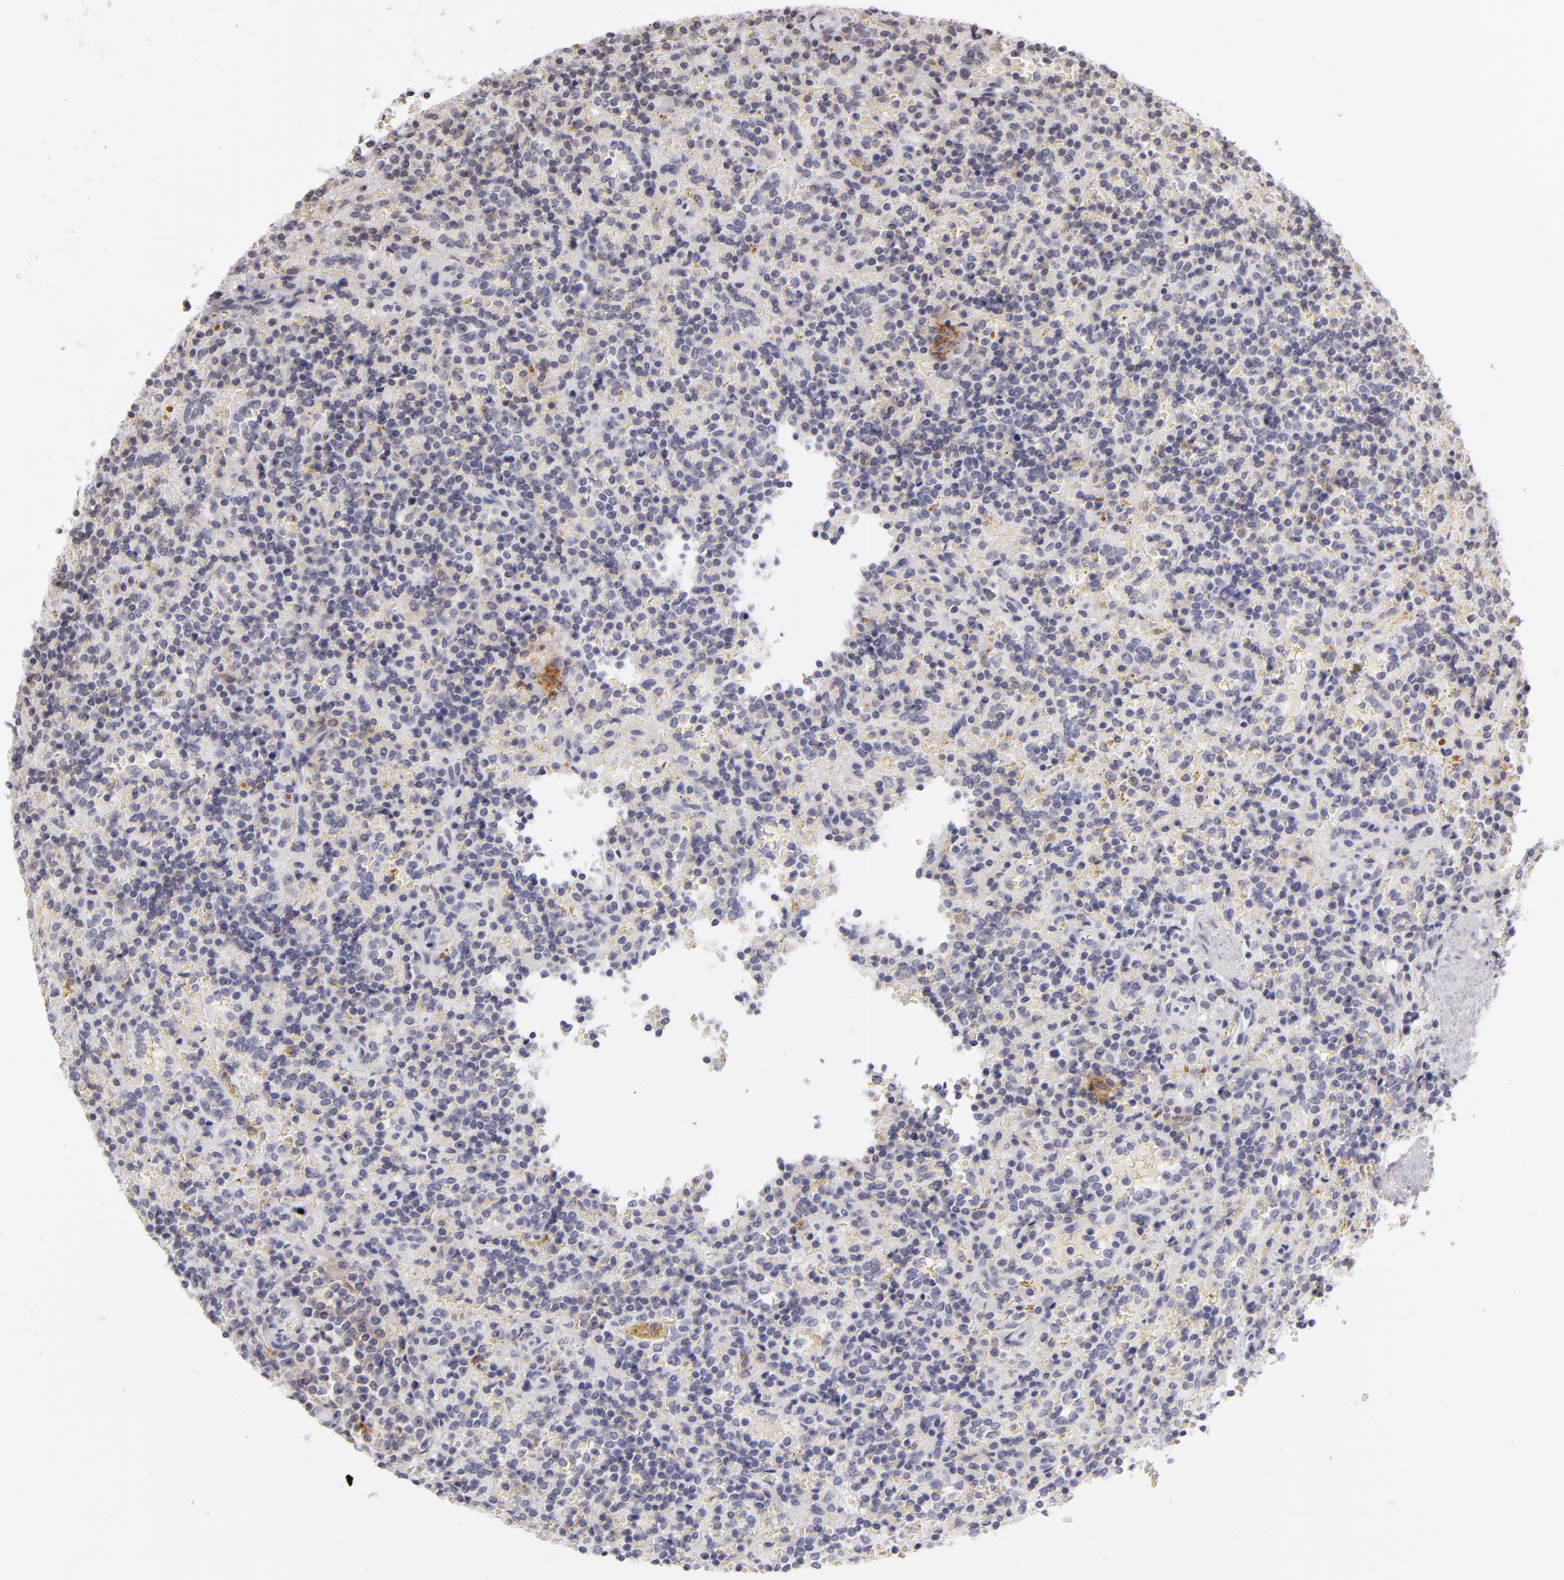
{"staining": {"intensity": "negative", "quantity": "none", "location": "none"}, "tissue": "lymphoma", "cell_type": "Tumor cells", "image_type": "cancer", "snomed": [{"axis": "morphology", "description": "Malignant lymphoma, non-Hodgkin's type, Low grade"}, {"axis": "topography", "description": "Spleen"}], "caption": "Protein analysis of lymphoma demonstrates no significant positivity in tumor cells. The staining was performed using DAB (3,3'-diaminobenzidine) to visualize the protein expression in brown, while the nuclei were stained in blue with hematoxylin (Magnification: 20x).", "gene": "CD40", "patient": {"sex": "male", "age": 67}}